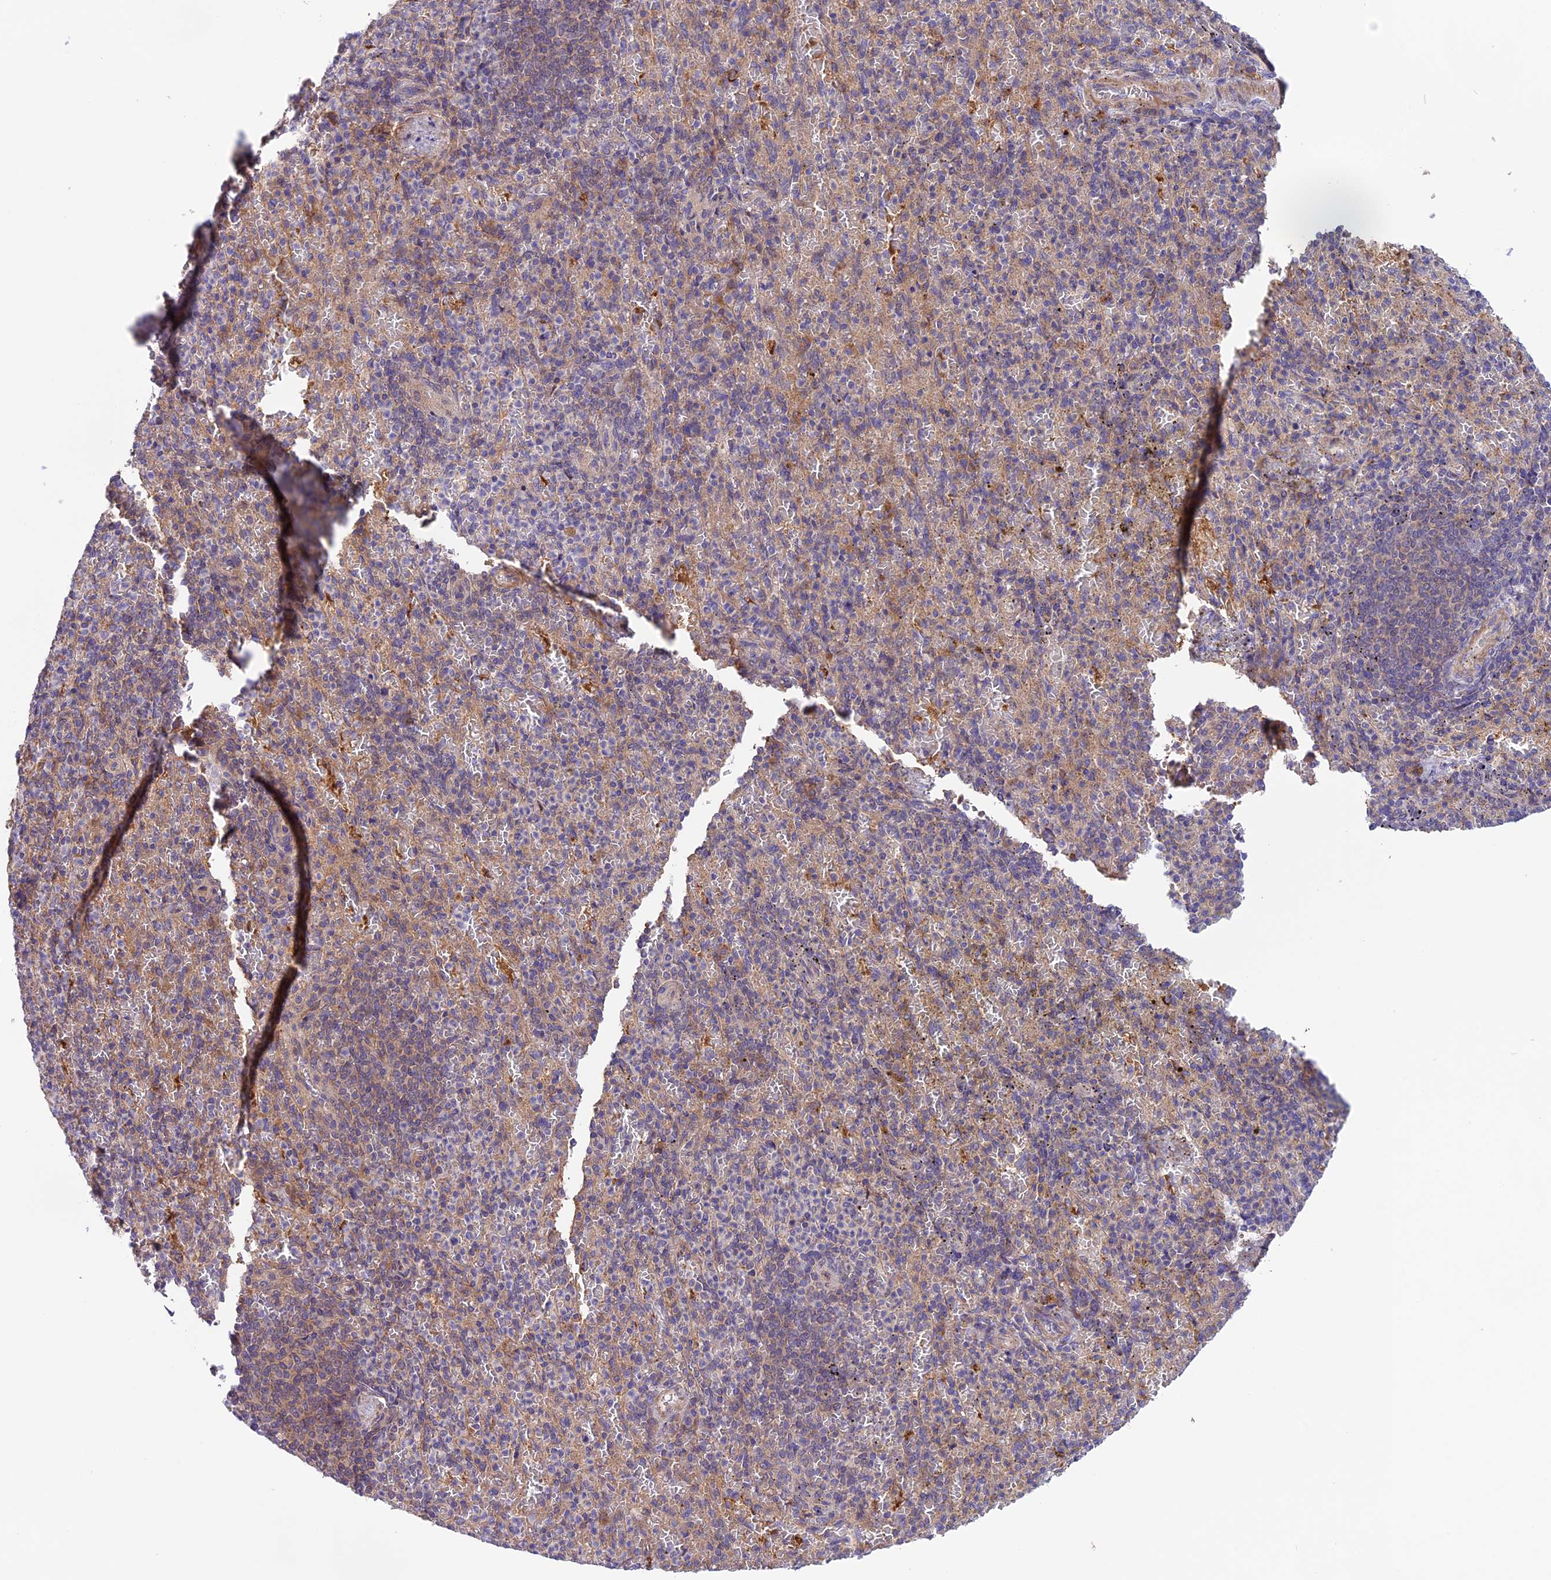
{"staining": {"intensity": "negative", "quantity": "none", "location": "none"}, "tissue": "spleen", "cell_type": "Cells in red pulp", "image_type": "normal", "snomed": [{"axis": "morphology", "description": "Normal tissue, NOS"}, {"axis": "topography", "description": "Spleen"}], "caption": "The histopathology image shows no staining of cells in red pulp in benign spleen. Brightfield microscopy of IHC stained with DAB (3,3'-diaminobenzidine) (brown) and hematoxylin (blue), captured at high magnification.", "gene": "COG8", "patient": {"sex": "female", "age": 74}}